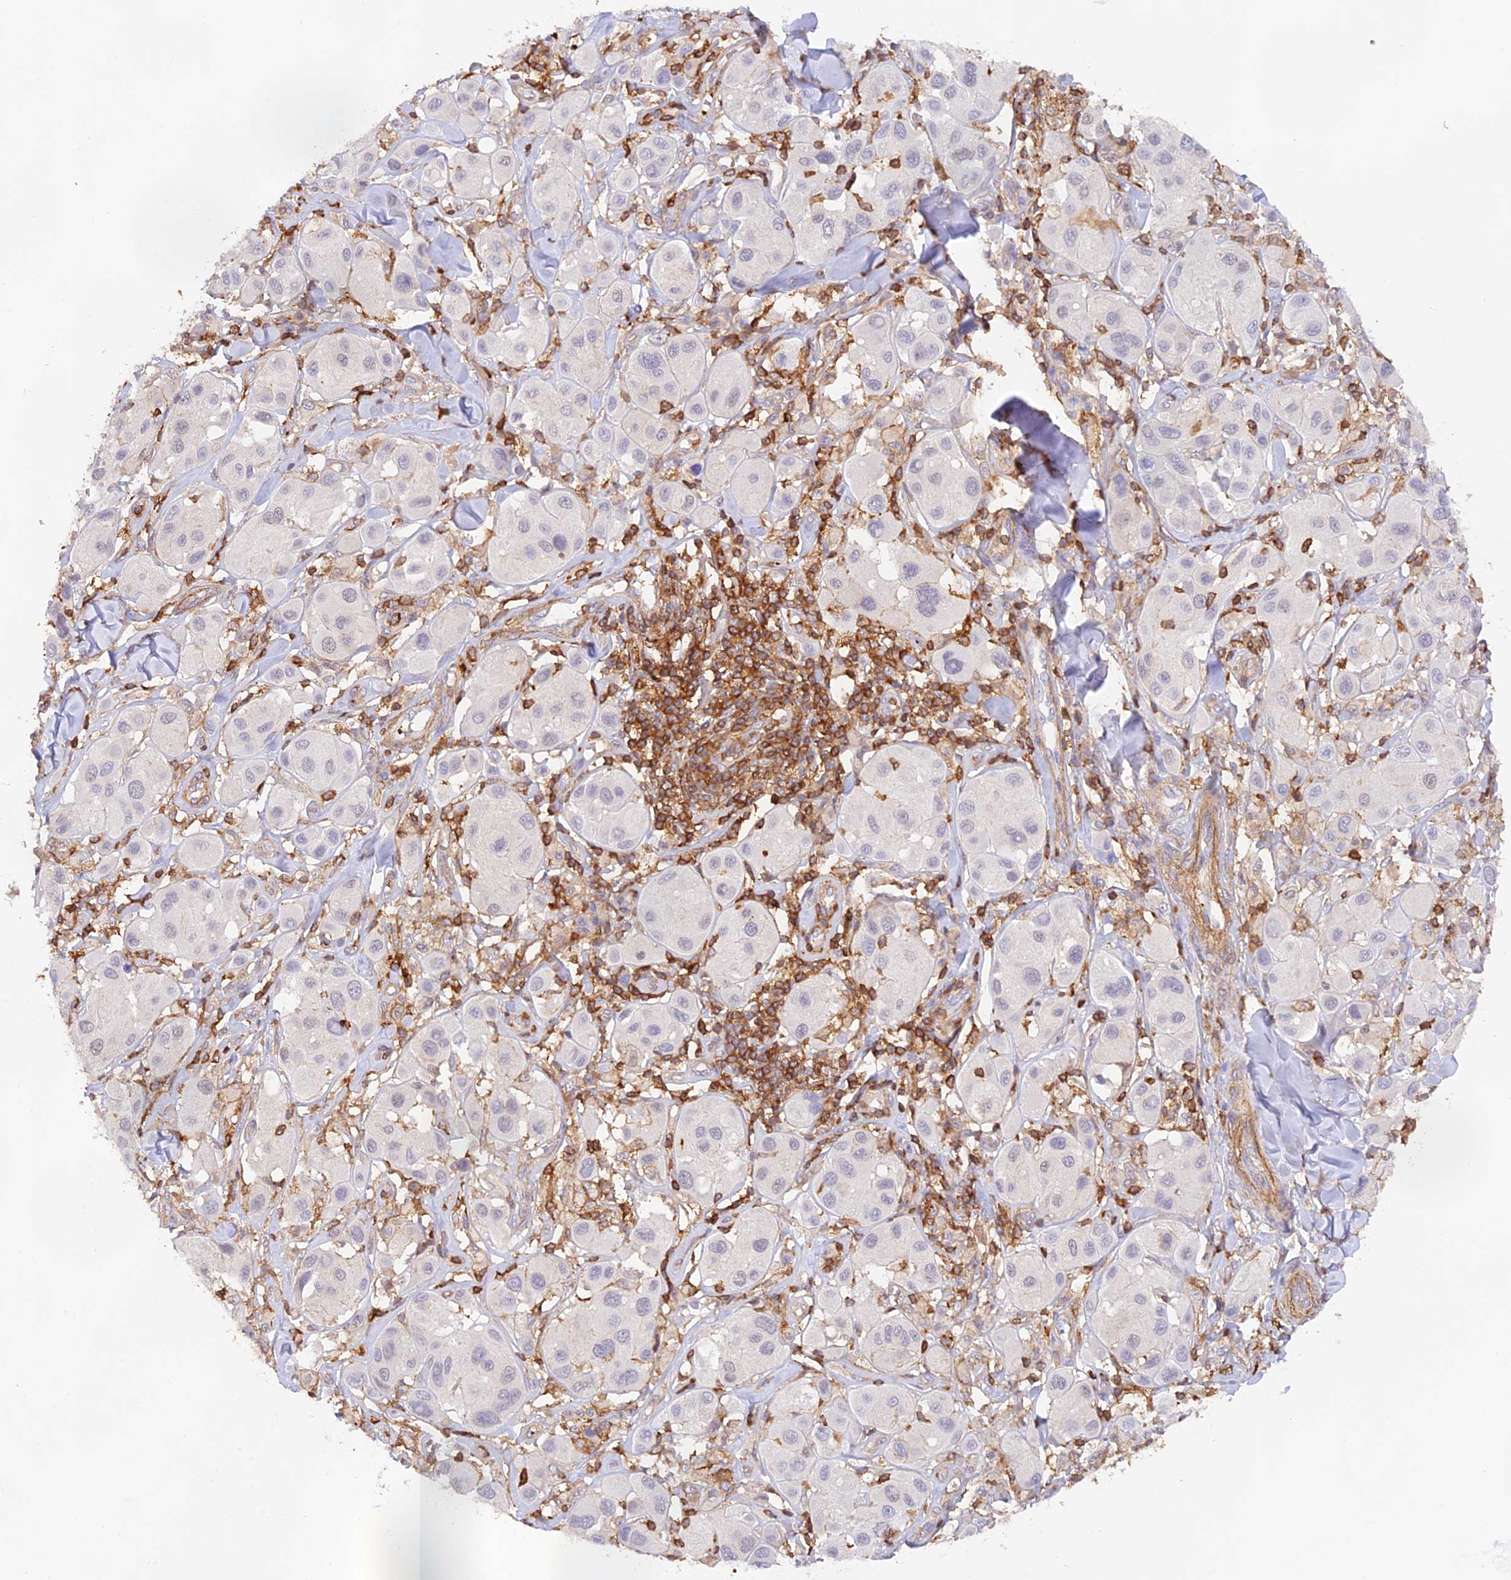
{"staining": {"intensity": "negative", "quantity": "none", "location": "none"}, "tissue": "melanoma", "cell_type": "Tumor cells", "image_type": "cancer", "snomed": [{"axis": "morphology", "description": "Malignant melanoma, Metastatic site"}, {"axis": "topography", "description": "Skin"}], "caption": "Malignant melanoma (metastatic site) was stained to show a protein in brown. There is no significant positivity in tumor cells.", "gene": "DENND1C", "patient": {"sex": "male", "age": 41}}